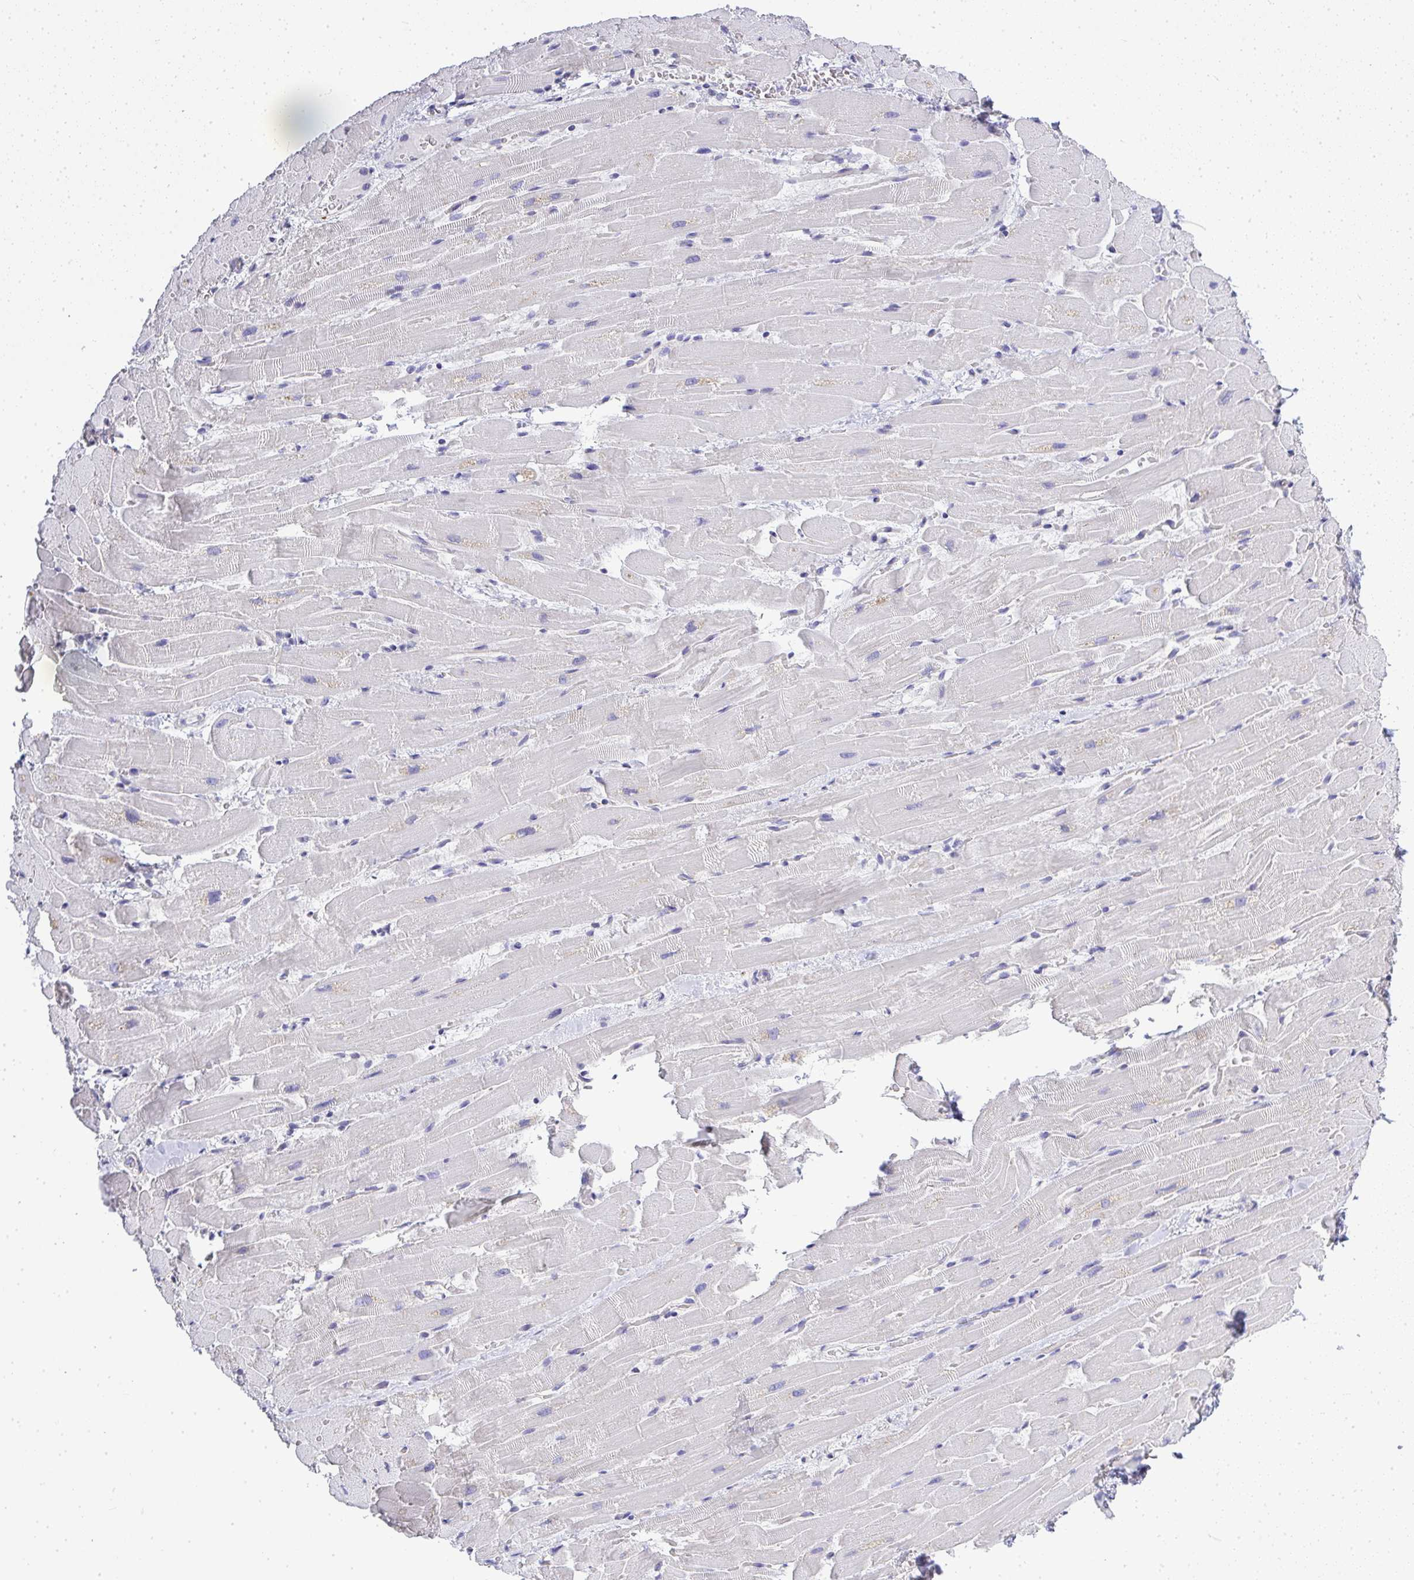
{"staining": {"intensity": "negative", "quantity": "none", "location": "none"}, "tissue": "heart muscle", "cell_type": "Cardiomyocytes", "image_type": "normal", "snomed": [{"axis": "morphology", "description": "Normal tissue, NOS"}, {"axis": "topography", "description": "Heart"}], "caption": "This is an IHC micrograph of benign heart muscle. There is no positivity in cardiomyocytes.", "gene": "PLPPR3", "patient": {"sex": "male", "age": 37}}